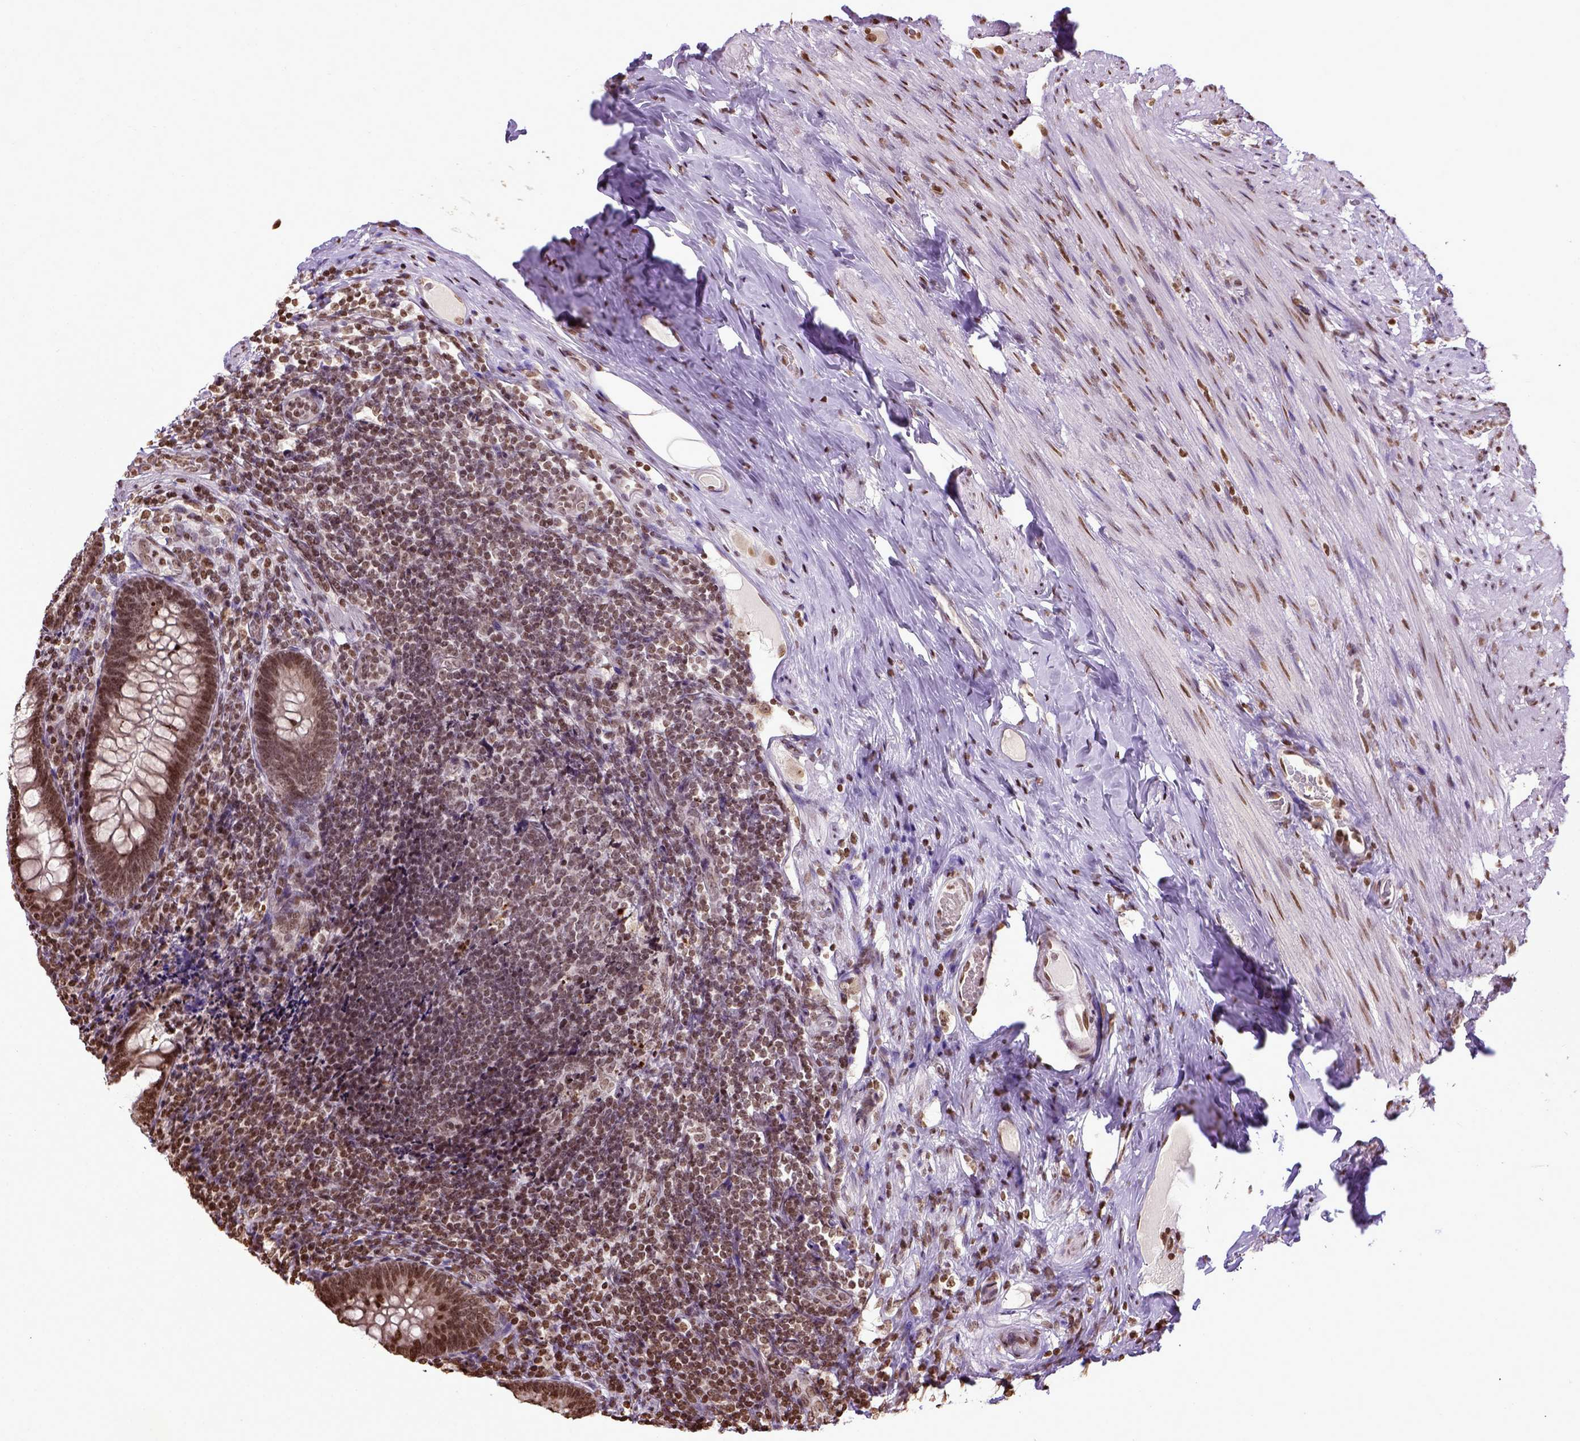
{"staining": {"intensity": "moderate", "quantity": ">75%", "location": "nuclear"}, "tissue": "appendix", "cell_type": "Glandular cells", "image_type": "normal", "snomed": [{"axis": "morphology", "description": "Normal tissue, NOS"}, {"axis": "topography", "description": "Appendix"}], "caption": "Protein expression analysis of benign human appendix reveals moderate nuclear staining in about >75% of glandular cells. Nuclei are stained in blue.", "gene": "ZNF75D", "patient": {"sex": "male", "age": 47}}